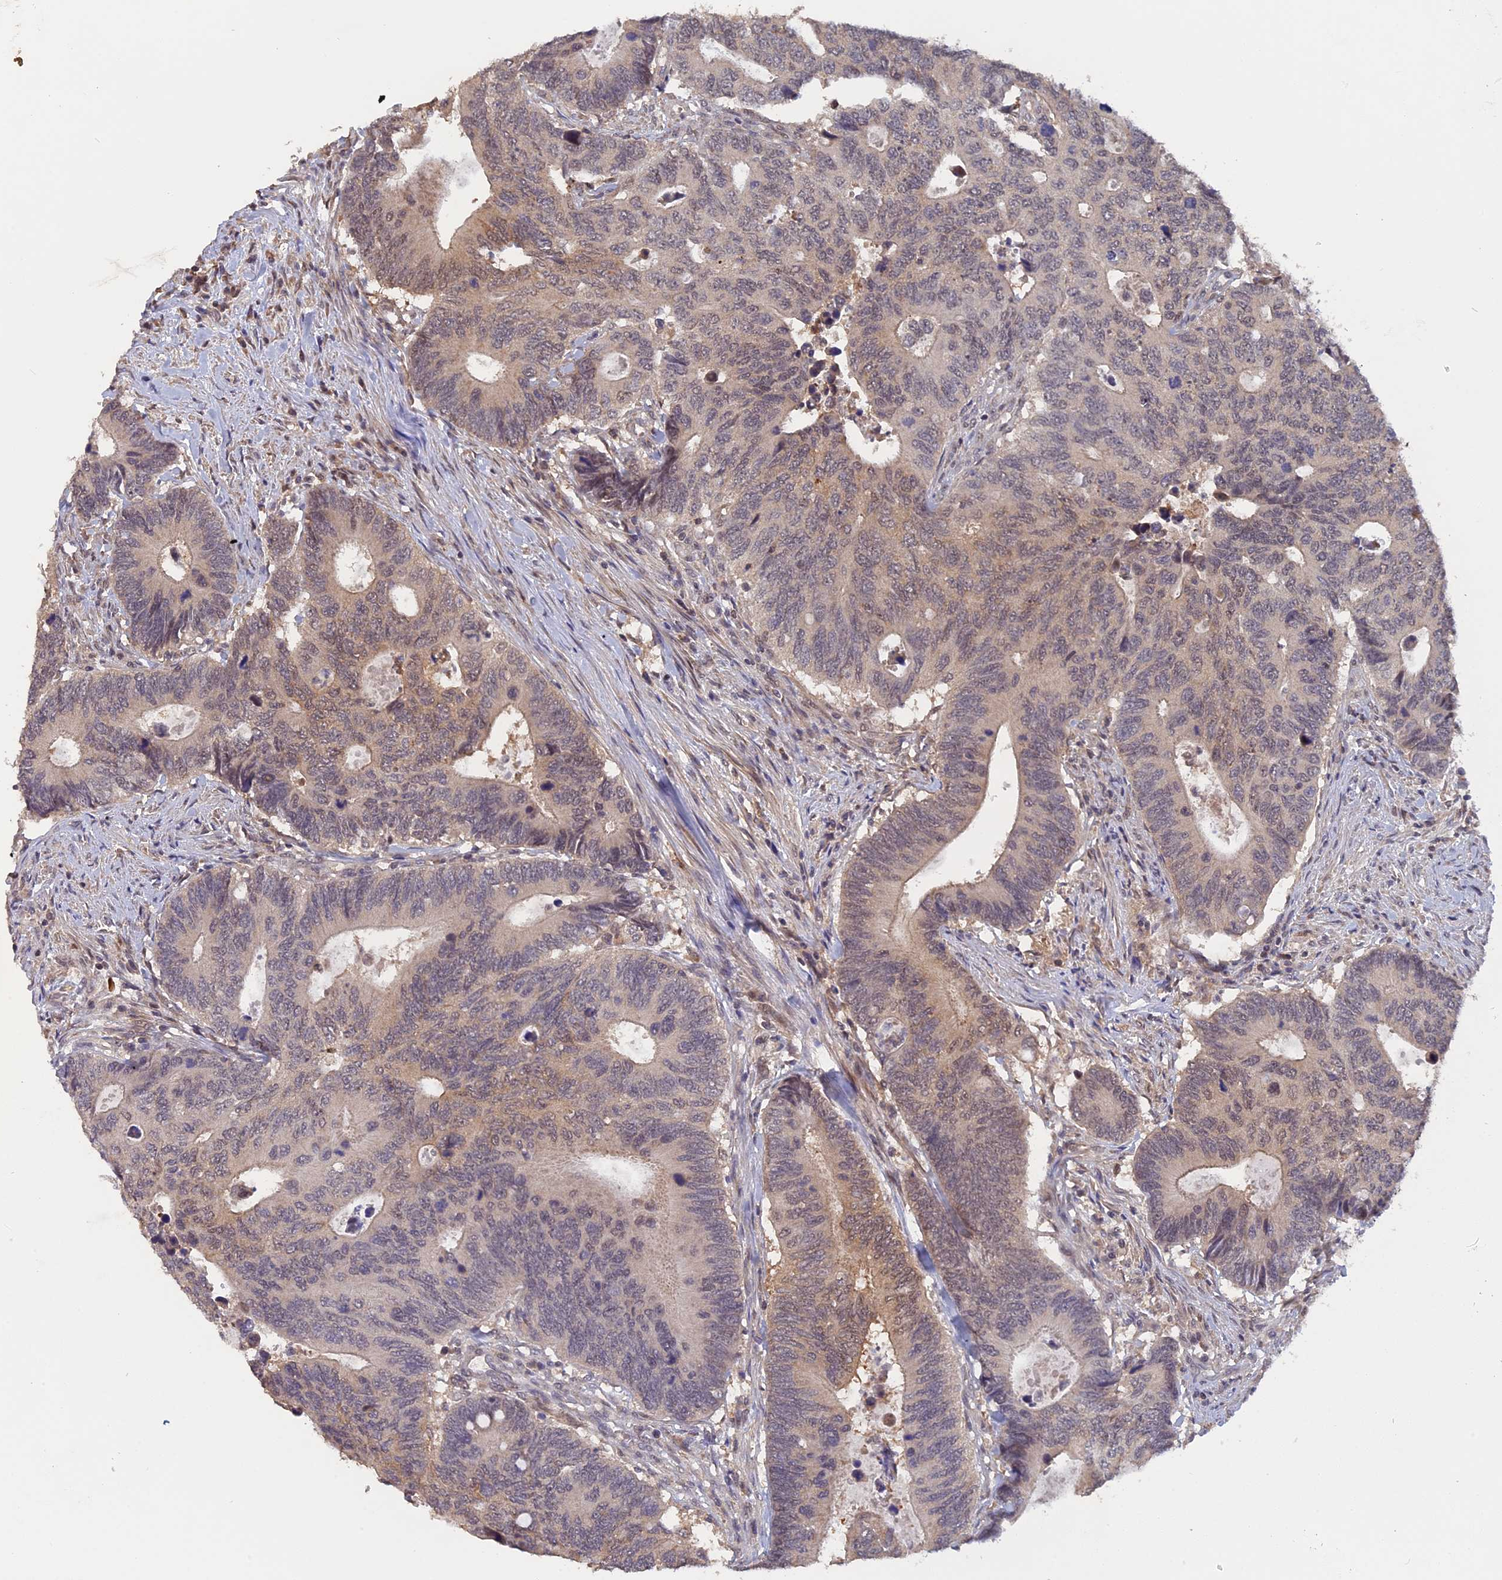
{"staining": {"intensity": "weak", "quantity": "<25%", "location": "cytoplasmic/membranous,nuclear"}, "tissue": "colorectal cancer", "cell_type": "Tumor cells", "image_type": "cancer", "snomed": [{"axis": "morphology", "description": "Adenocarcinoma, NOS"}, {"axis": "topography", "description": "Colon"}], "caption": "Tumor cells show no significant staining in colorectal cancer.", "gene": "FAM98C", "patient": {"sex": "male", "age": 87}}